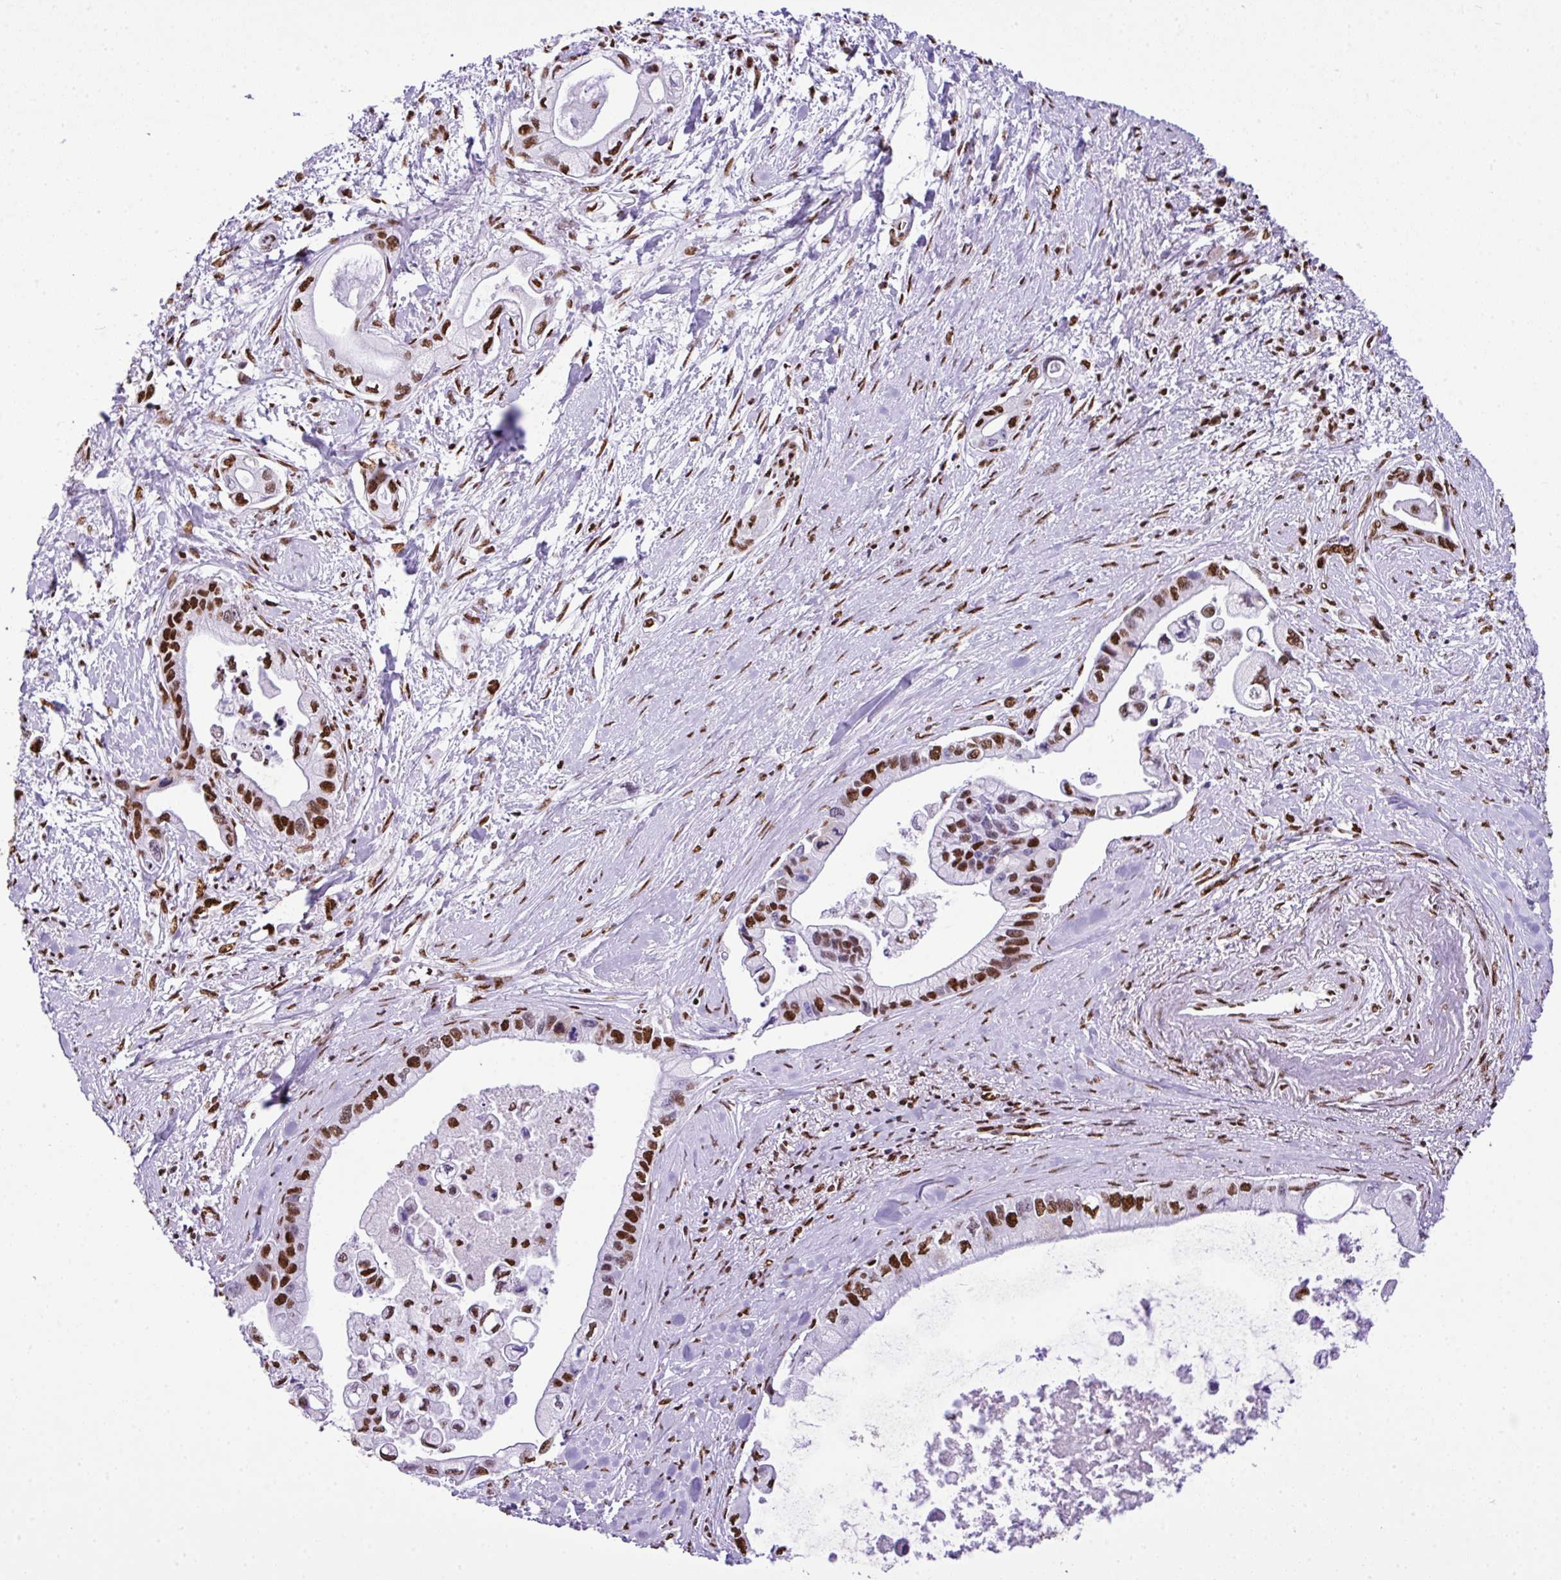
{"staining": {"intensity": "moderate", "quantity": ">75%", "location": "nuclear"}, "tissue": "pancreatic cancer", "cell_type": "Tumor cells", "image_type": "cancer", "snomed": [{"axis": "morphology", "description": "Adenocarcinoma, NOS"}, {"axis": "topography", "description": "Pancreas"}], "caption": "Immunohistochemistry (IHC) staining of pancreatic cancer (adenocarcinoma), which demonstrates medium levels of moderate nuclear expression in approximately >75% of tumor cells indicating moderate nuclear protein expression. The staining was performed using DAB (3,3'-diaminobenzidine) (brown) for protein detection and nuclei were counterstained in hematoxylin (blue).", "gene": "RARG", "patient": {"sex": "male", "age": 61}}